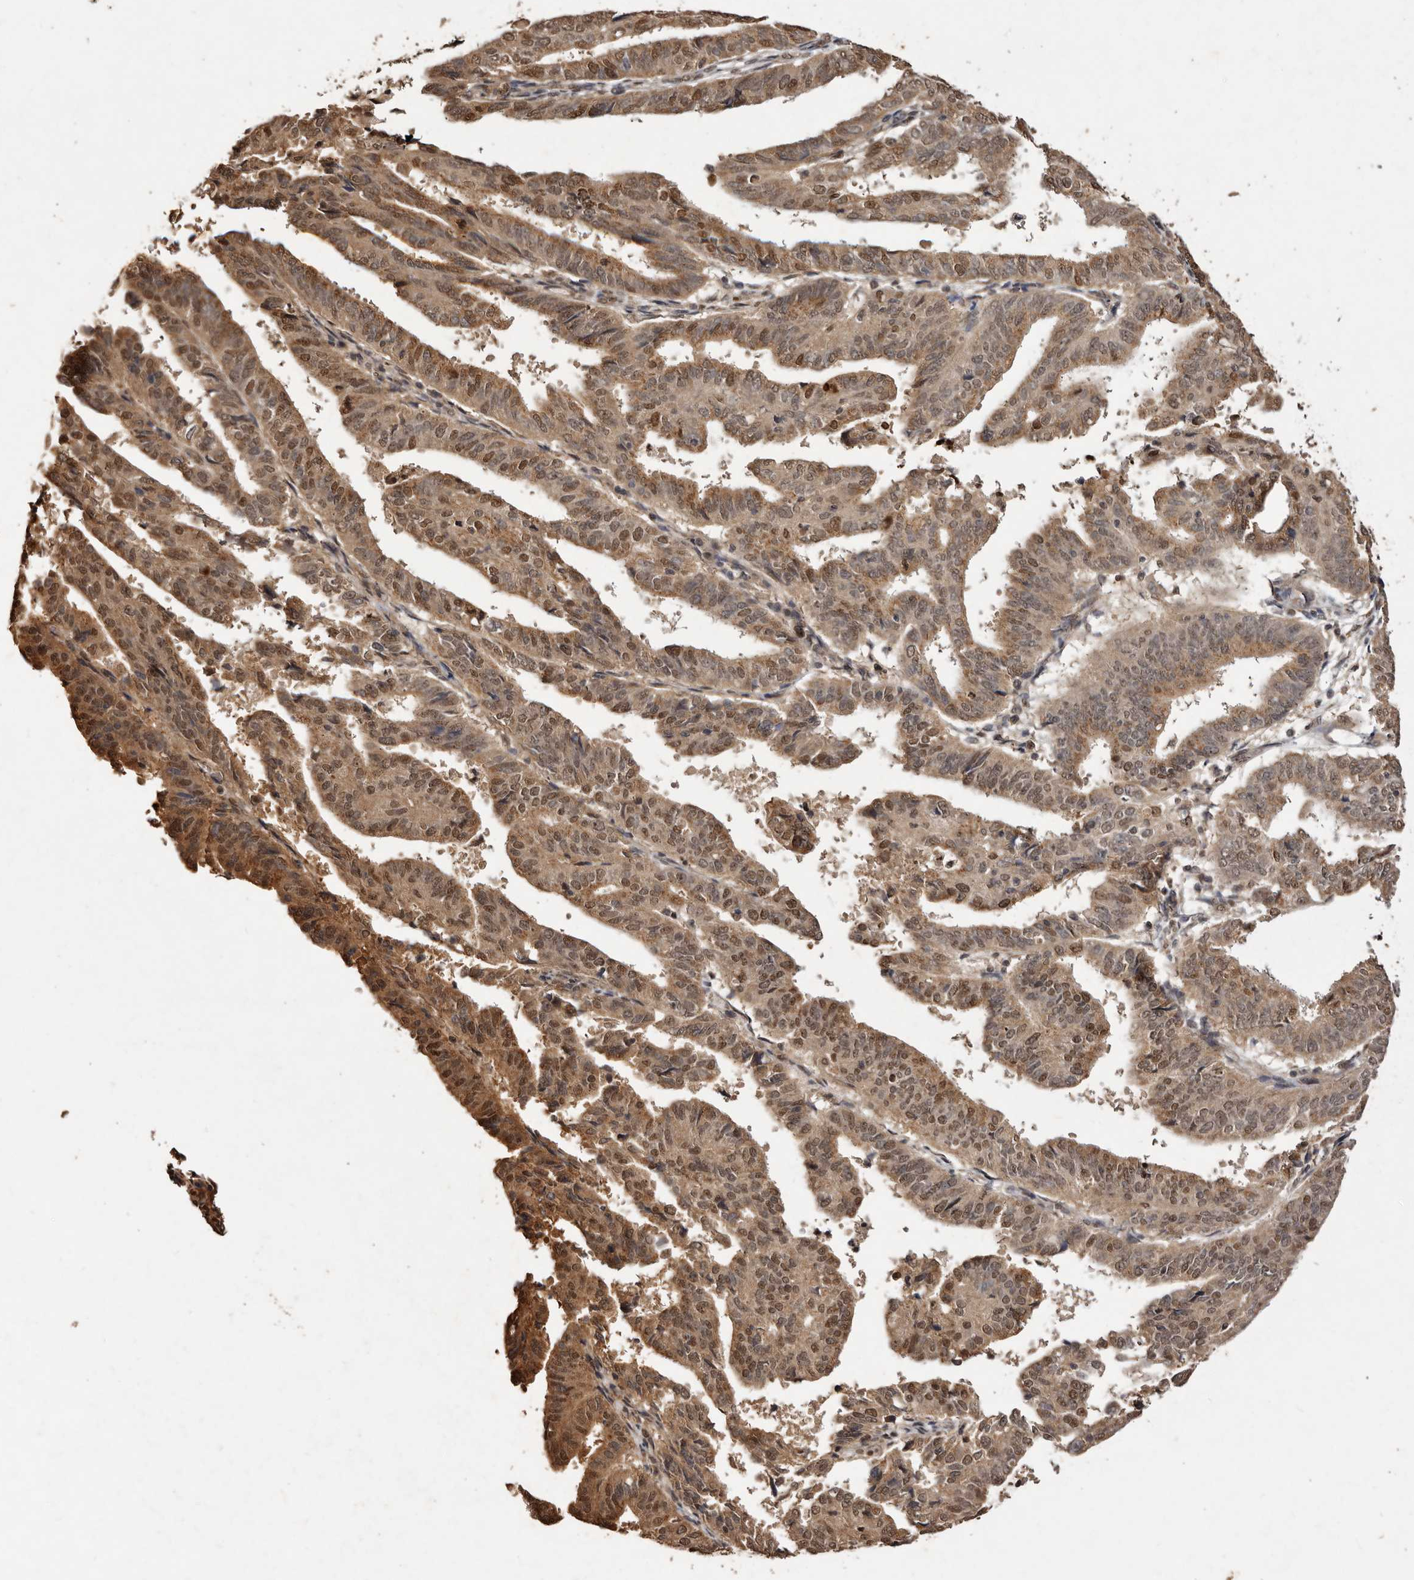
{"staining": {"intensity": "moderate", "quantity": ">75%", "location": "cytoplasmic/membranous,nuclear"}, "tissue": "endometrial cancer", "cell_type": "Tumor cells", "image_type": "cancer", "snomed": [{"axis": "morphology", "description": "Adenocarcinoma, NOS"}, {"axis": "topography", "description": "Uterus"}], "caption": "Endometrial adenocarcinoma stained for a protein exhibits moderate cytoplasmic/membranous and nuclear positivity in tumor cells.", "gene": "NOTCH1", "patient": {"sex": "female", "age": 77}}